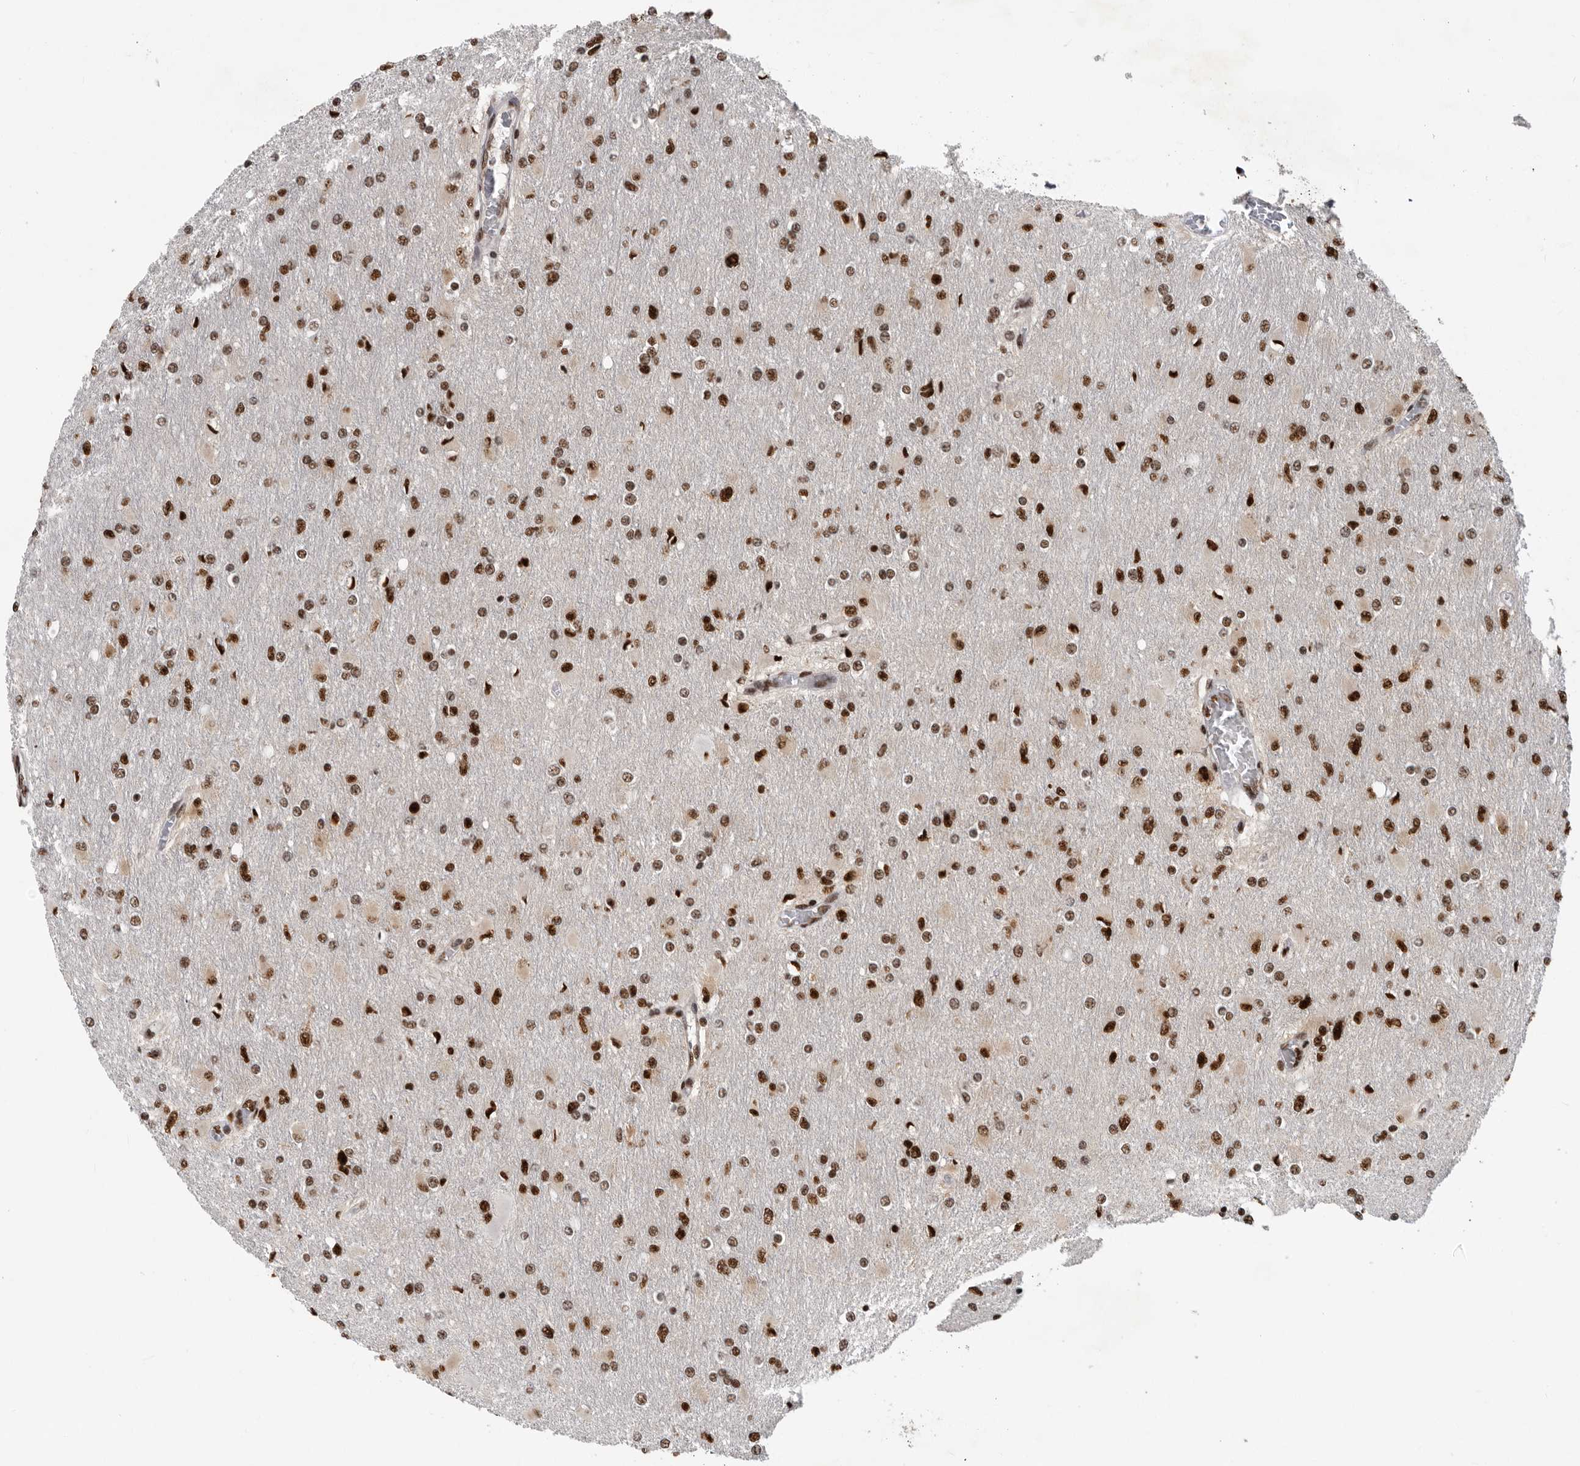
{"staining": {"intensity": "strong", "quantity": ">75%", "location": "nuclear"}, "tissue": "glioma", "cell_type": "Tumor cells", "image_type": "cancer", "snomed": [{"axis": "morphology", "description": "Glioma, malignant, High grade"}, {"axis": "topography", "description": "Cerebral cortex"}], "caption": "Immunohistochemical staining of malignant glioma (high-grade) shows strong nuclear protein positivity in approximately >75% of tumor cells.", "gene": "BCLAF1", "patient": {"sex": "female", "age": 36}}